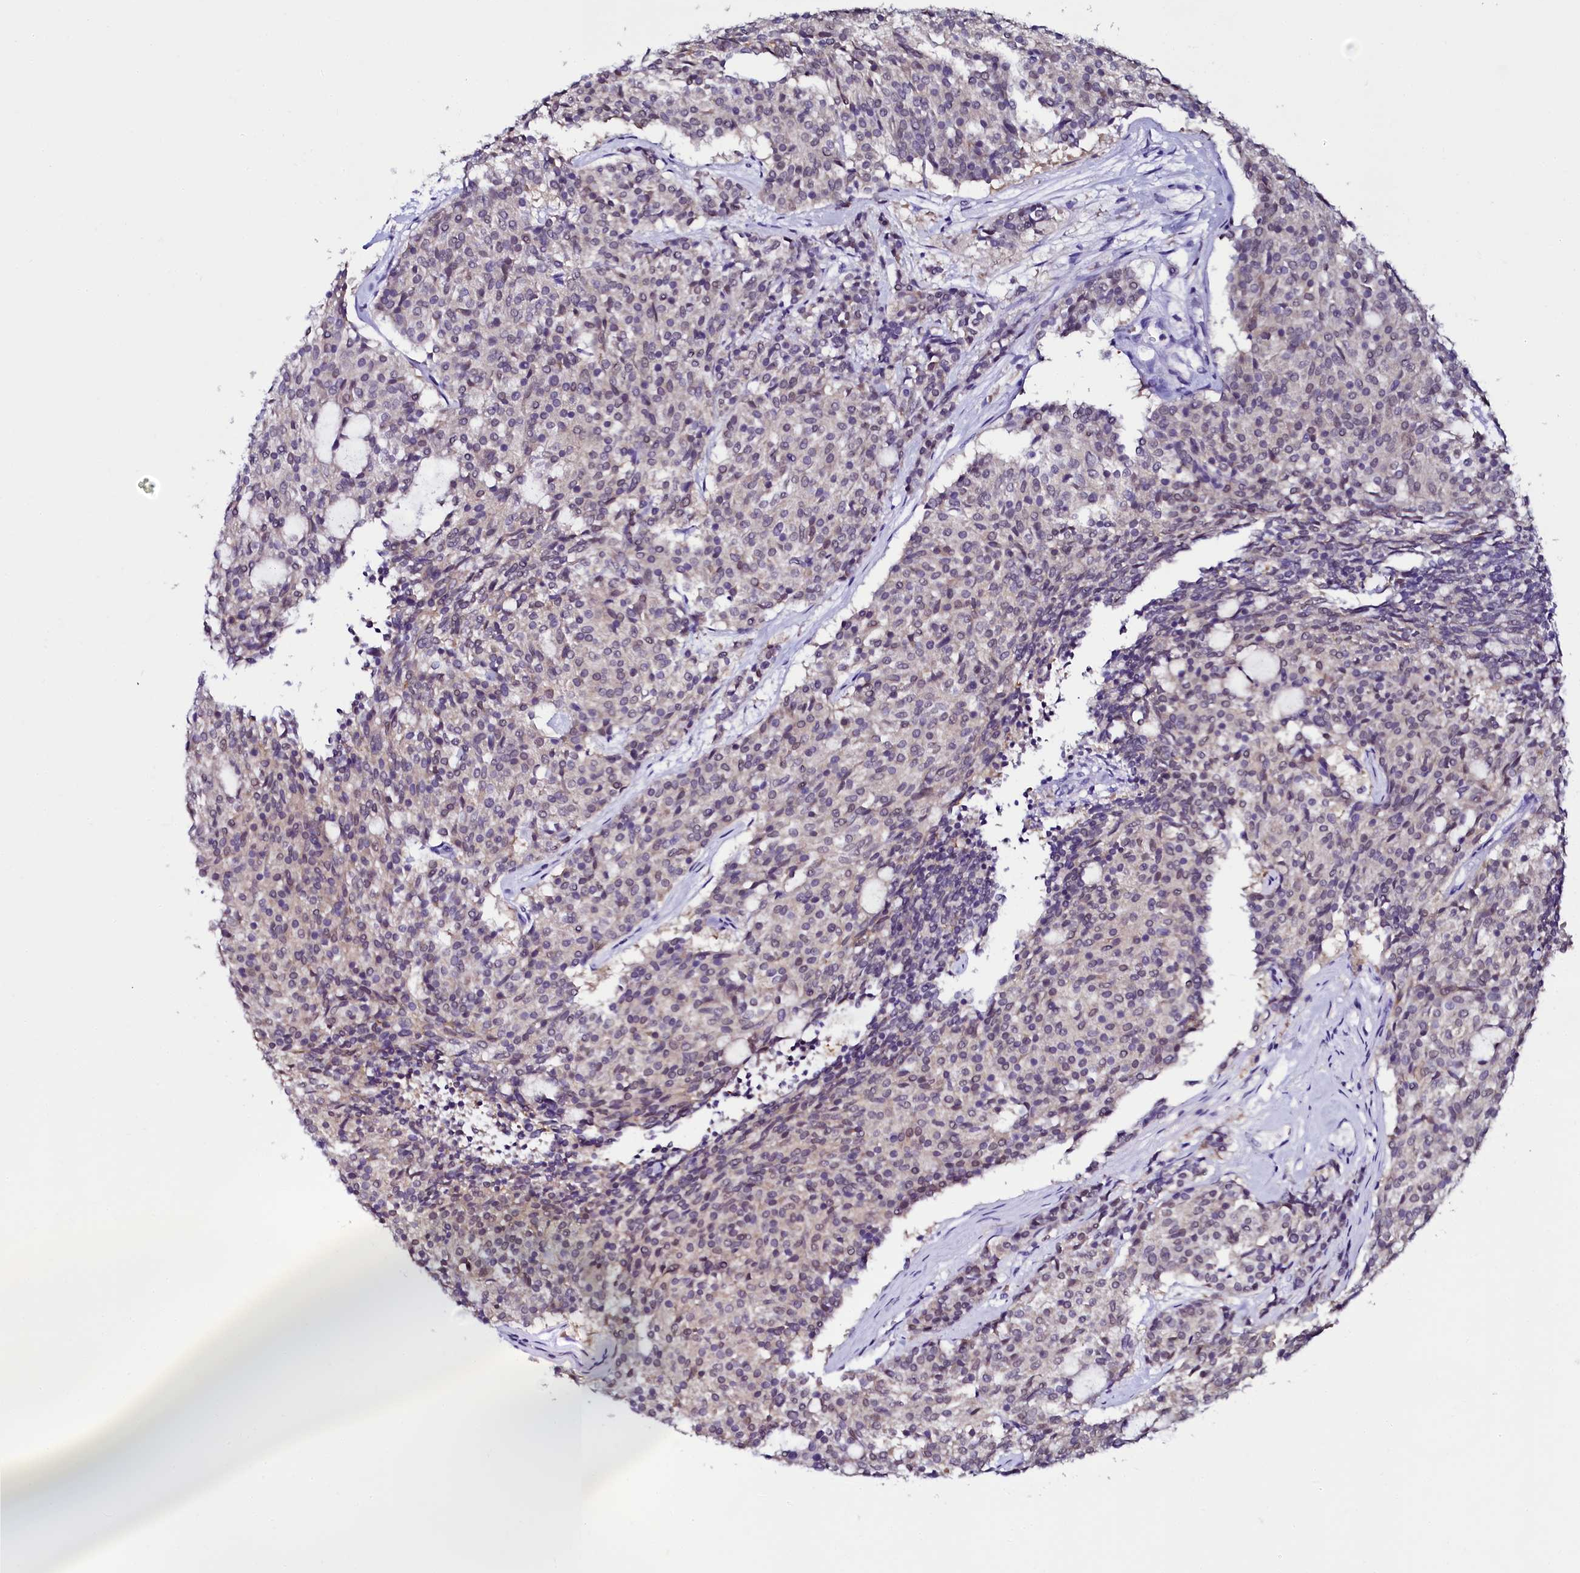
{"staining": {"intensity": "negative", "quantity": "none", "location": "none"}, "tissue": "carcinoid", "cell_type": "Tumor cells", "image_type": "cancer", "snomed": [{"axis": "morphology", "description": "Carcinoid, malignant, NOS"}, {"axis": "topography", "description": "Pancreas"}], "caption": "This image is of carcinoid stained with IHC to label a protein in brown with the nuclei are counter-stained blue. There is no staining in tumor cells.", "gene": "SORD", "patient": {"sex": "female", "age": 54}}